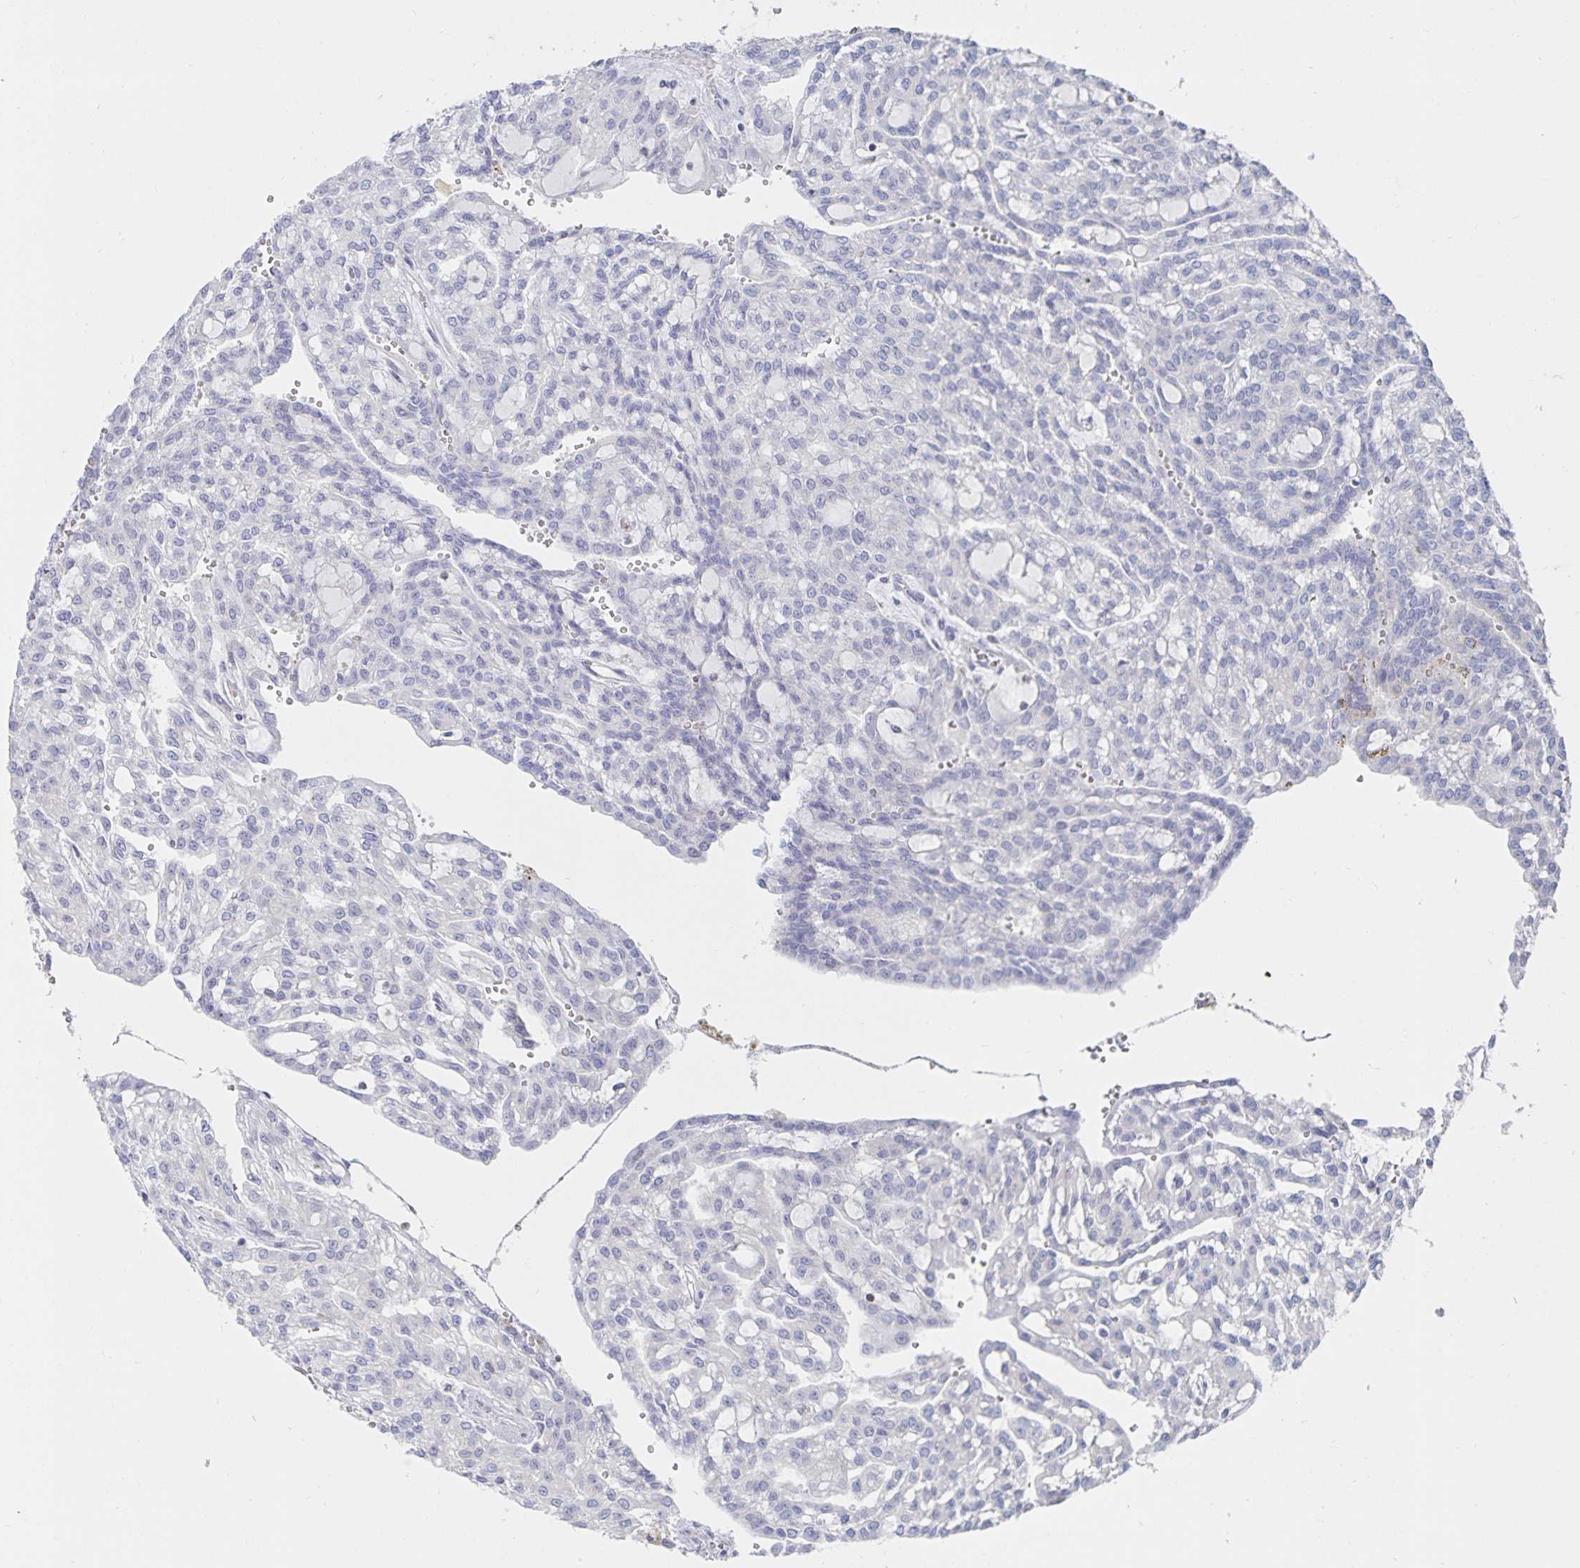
{"staining": {"intensity": "negative", "quantity": "none", "location": "none"}, "tissue": "renal cancer", "cell_type": "Tumor cells", "image_type": "cancer", "snomed": [{"axis": "morphology", "description": "Adenocarcinoma, NOS"}, {"axis": "topography", "description": "Kidney"}], "caption": "Photomicrograph shows no significant protein positivity in tumor cells of adenocarcinoma (renal). (Stains: DAB (3,3'-diaminobenzidine) IHC with hematoxylin counter stain, Microscopy: brightfield microscopy at high magnification).", "gene": "PIK3CD", "patient": {"sex": "male", "age": 63}}